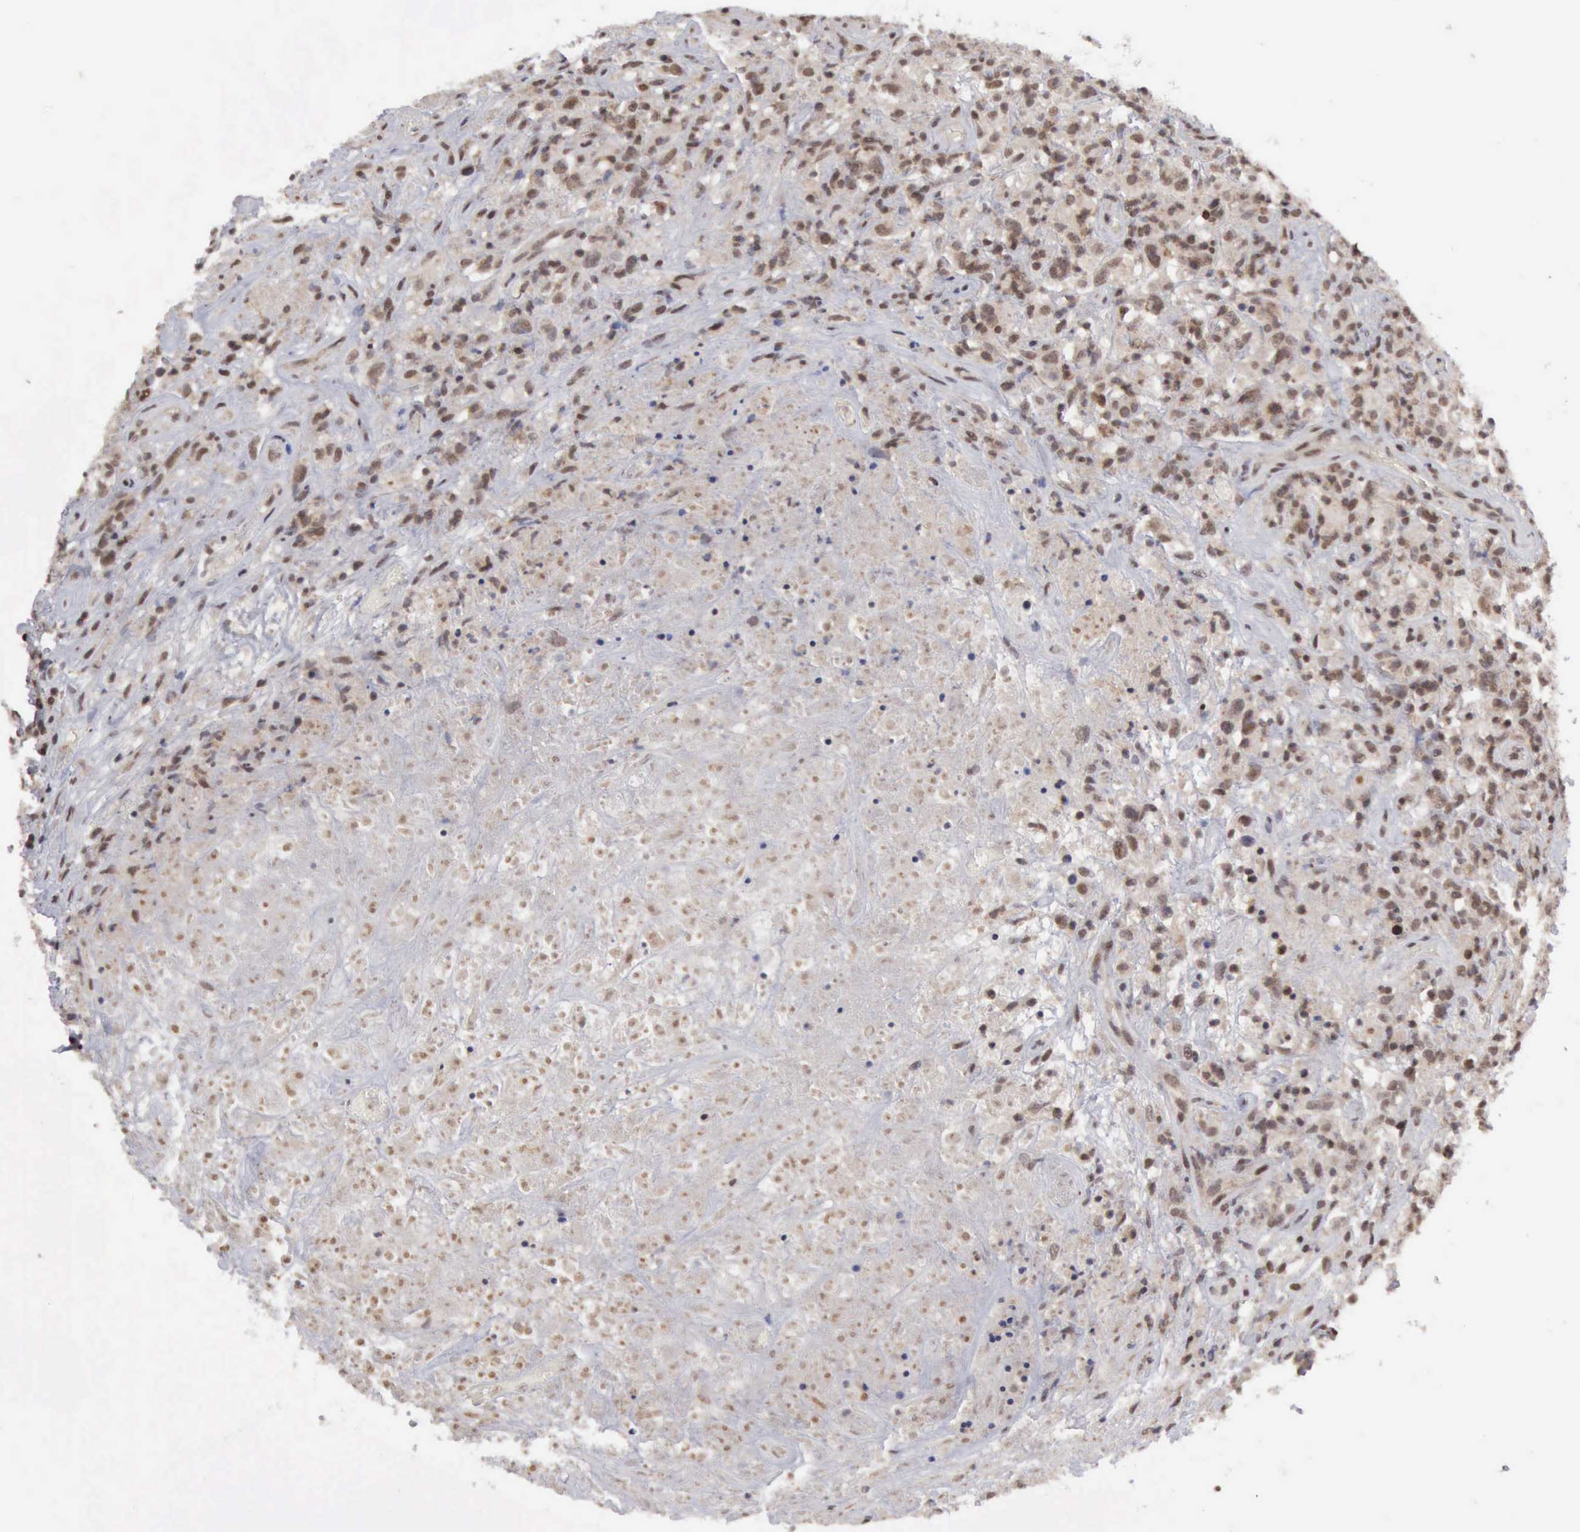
{"staining": {"intensity": "moderate", "quantity": "25%-75%", "location": "cytoplasmic/membranous,nuclear"}, "tissue": "lymphoma", "cell_type": "Tumor cells", "image_type": "cancer", "snomed": [{"axis": "morphology", "description": "Hodgkin's disease, NOS"}, {"axis": "topography", "description": "Lymph node"}], "caption": "This image demonstrates immunohistochemistry staining of human Hodgkin's disease, with medium moderate cytoplasmic/membranous and nuclear expression in approximately 25%-75% of tumor cells.", "gene": "CDKN2A", "patient": {"sex": "male", "age": 46}}